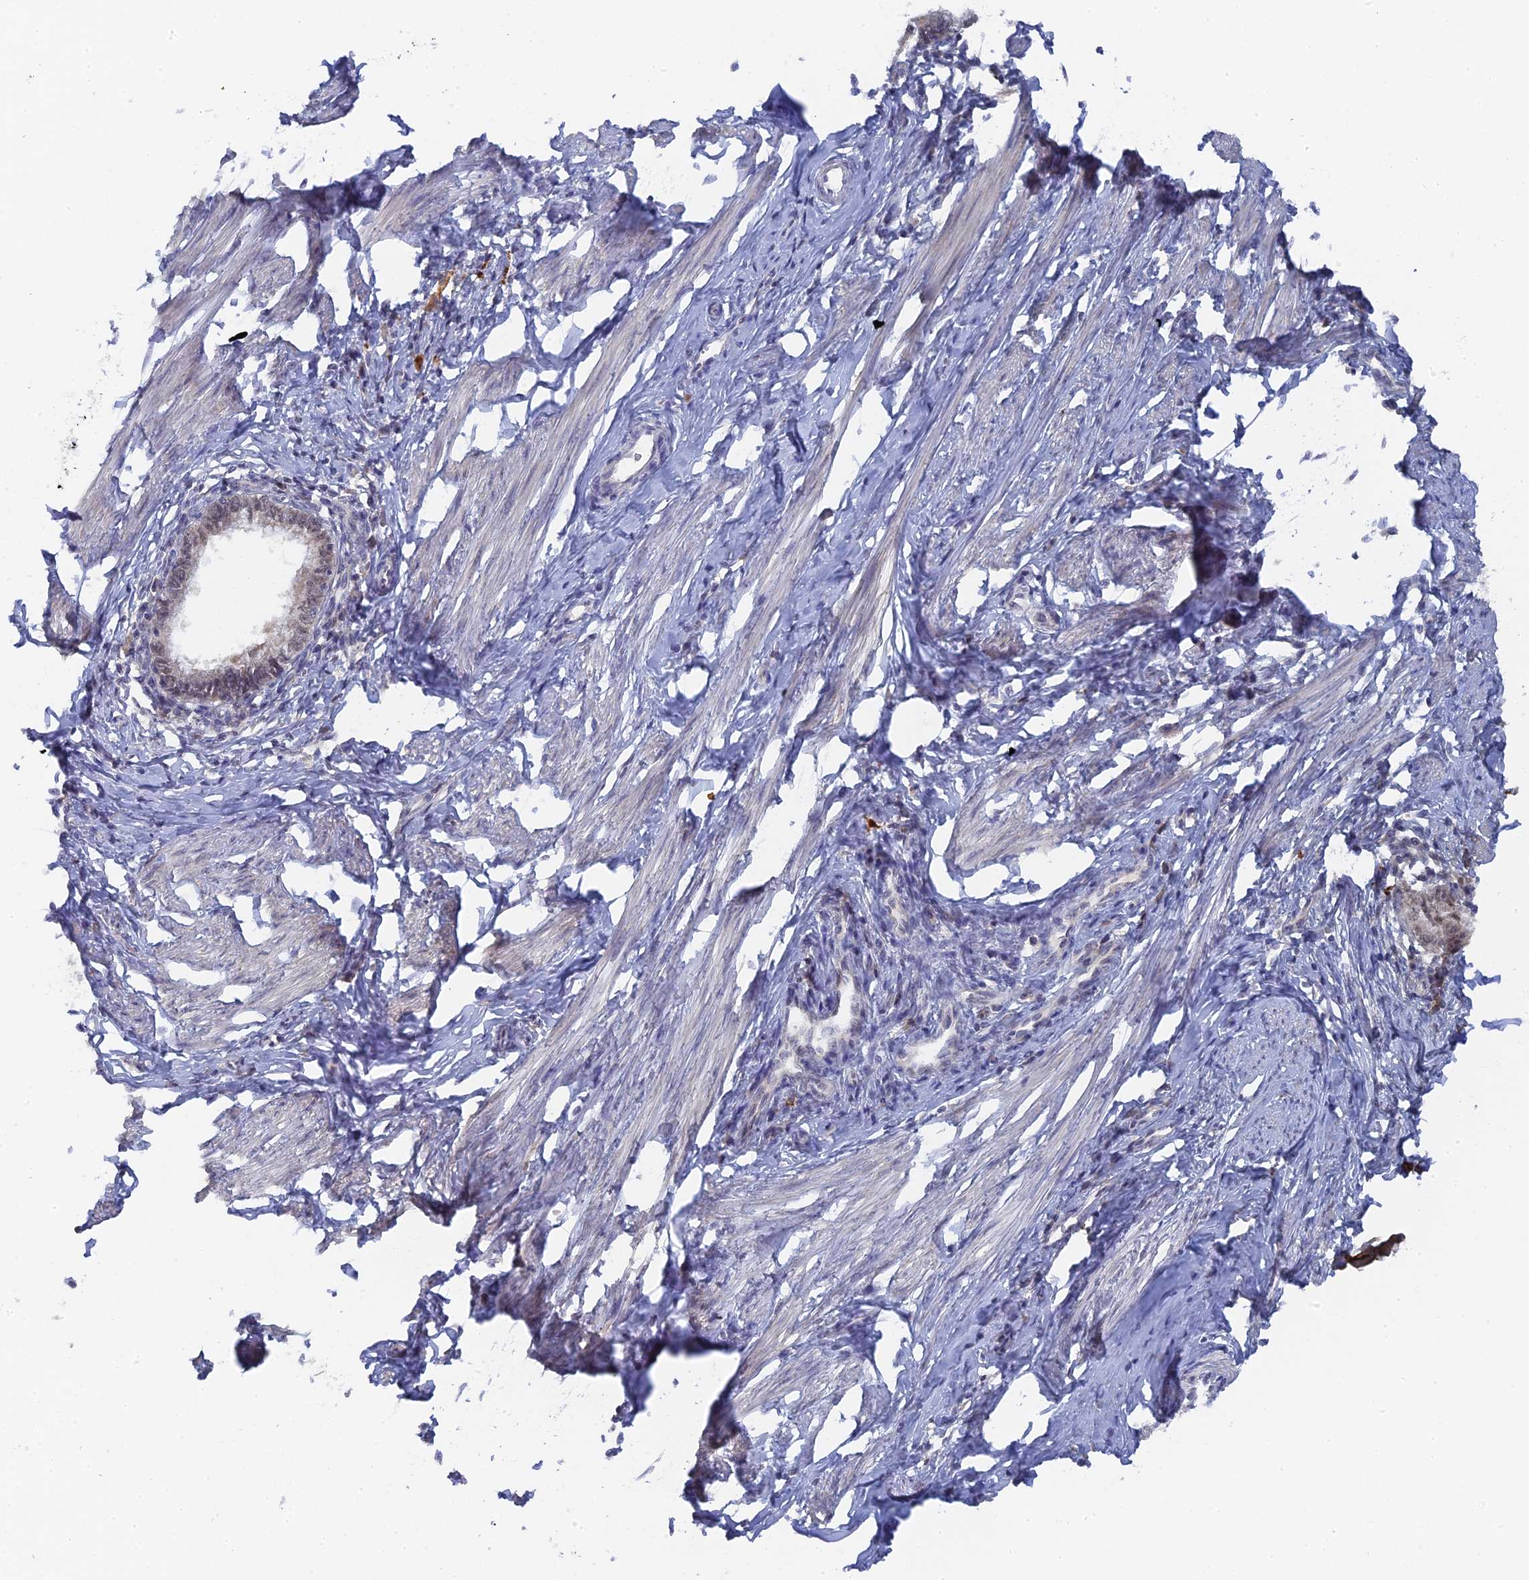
{"staining": {"intensity": "weak", "quantity": "<25%", "location": "nuclear"}, "tissue": "cervical cancer", "cell_type": "Tumor cells", "image_type": "cancer", "snomed": [{"axis": "morphology", "description": "Adenocarcinoma, NOS"}, {"axis": "topography", "description": "Cervix"}], "caption": "DAB immunohistochemical staining of cervical adenocarcinoma exhibits no significant positivity in tumor cells. Nuclei are stained in blue.", "gene": "MIGA2", "patient": {"sex": "female", "age": 36}}